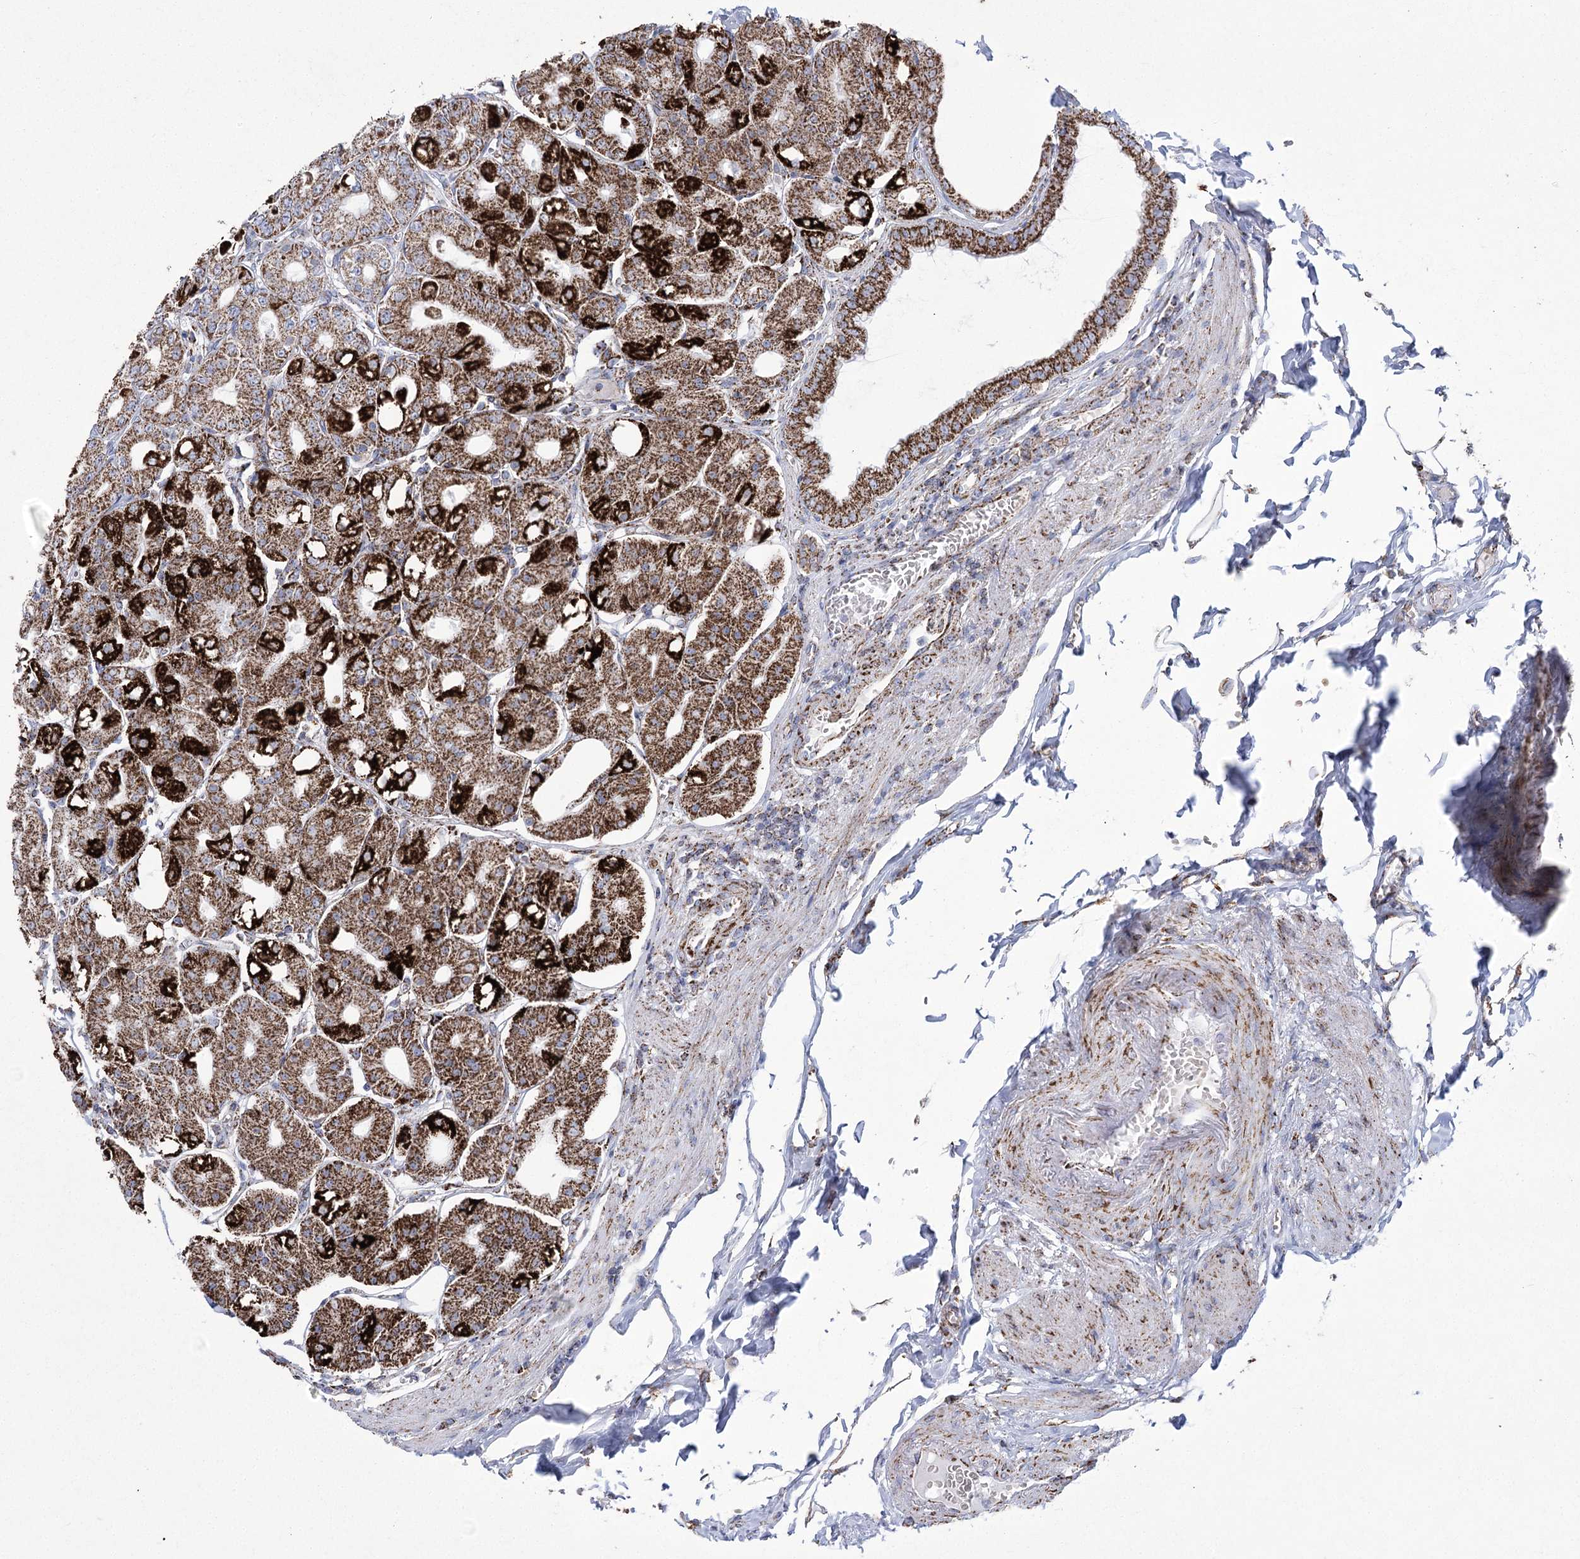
{"staining": {"intensity": "strong", "quantity": ">75%", "location": "cytoplasmic/membranous"}, "tissue": "stomach", "cell_type": "Glandular cells", "image_type": "normal", "snomed": [{"axis": "morphology", "description": "Normal tissue, NOS"}, {"axis": "topography", "description": "Stomach, lower"}], "caption": "Immunohistochemical staining of unremarkable human stomach exhibits high levels of strong cytoplasmic/membranous expression in about >75% of glandular cells. Using DAB (brown) and hematoxylin (blue) stains, captured at high magnification using brightfield microscopy.", "gene": "PDHB", "patient": {"sex": "male", "age": 71}}